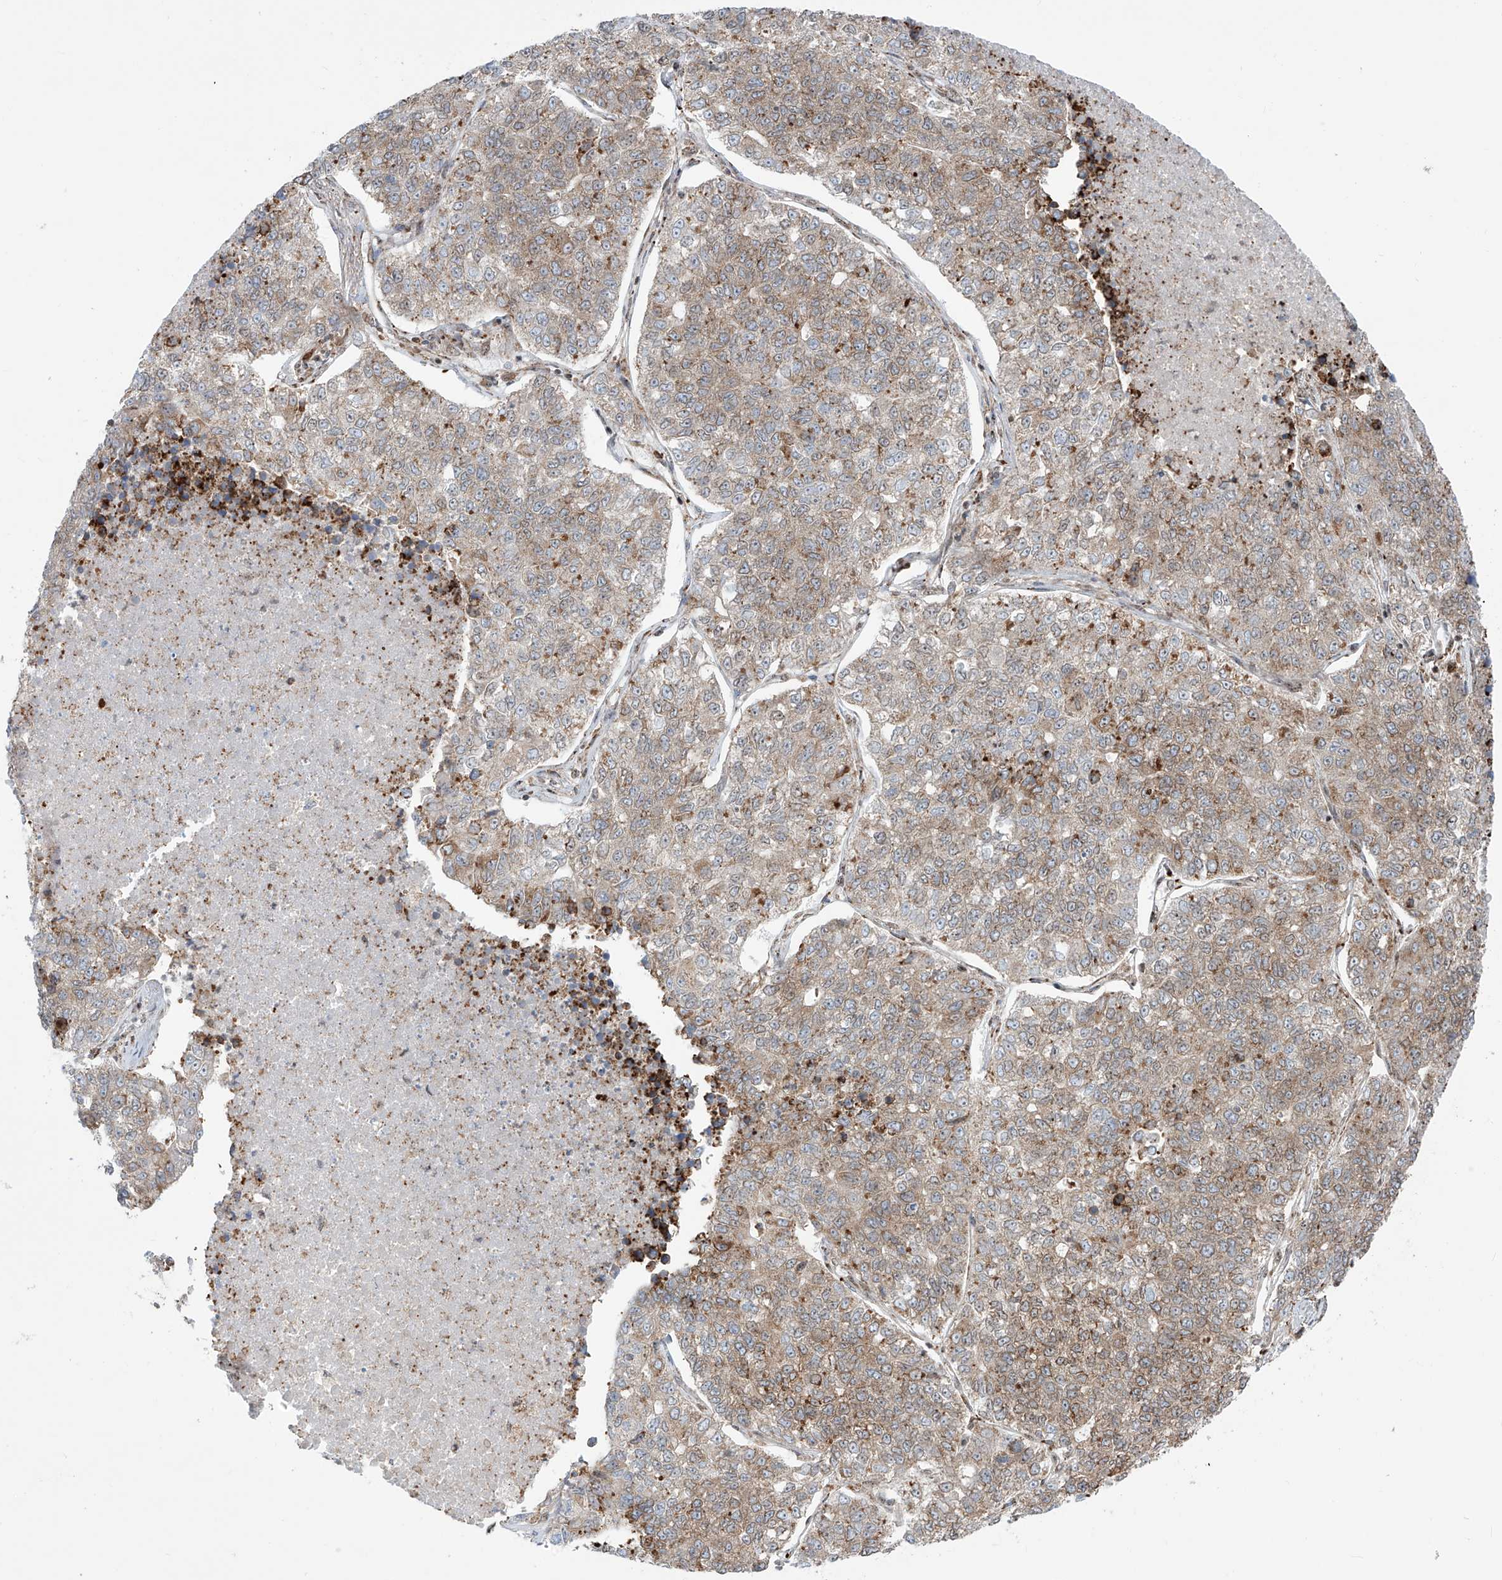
{"staining": {"intensity": "weak", "quantity": "25%-75%", "location": "cytoplasmic/membranous"}, "tissue": "lung cancer", "cell_type": "Tumor cells", "image_type": "cancer", "snomed": [{"axis": "morphology", "description": "Adenocarcinoma, NOS"}, {"axis": "topography", "description": "Lung"}], "caption": "Brown immunohistochemical staining in human lung cancer demonstrates weak cytoplasmic/membranous expression in approximately 25%-75% of tumor cells.", "gene": "ZBTB8A", "patient": {"sex": "male", "age": 49}}